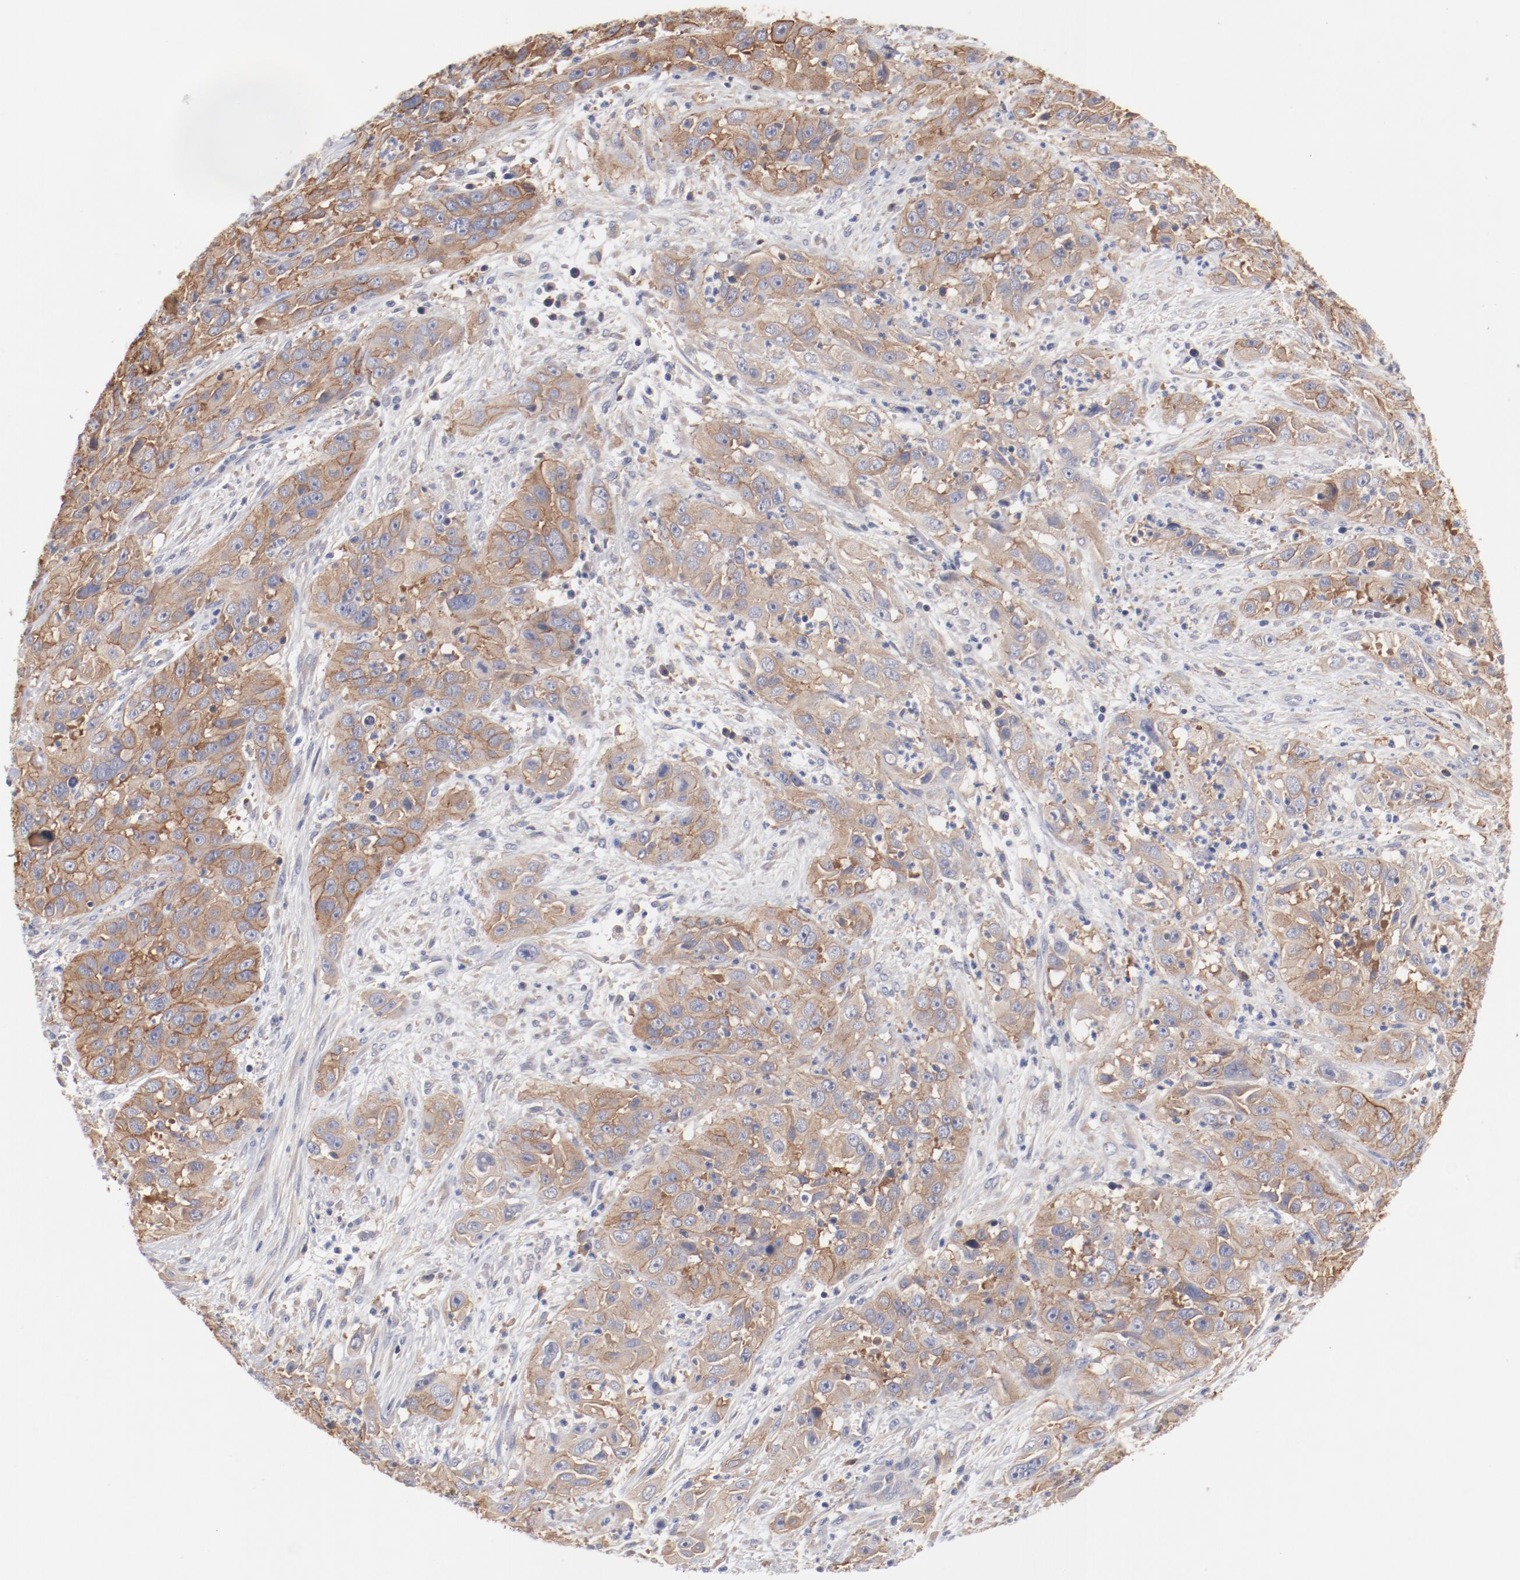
{"staining": {"intensity": "moderate", "quantity": ">75%", "location": "cytoplasmic/membranous"}, "tissue": "cervical cancer", "cell_type": "Tumor cells", "image_type": "cancer", "snomed": [{"axis": "morphology", "description": "Squamous cell carcinoma, NOS"}, {"axis": "topography", "description": "Cervix"}], "caption": "Tumor cells exhibit medium levels of moderate cytoplasmic/membranous expression in approximately >75% of cells in squamous cell carcinoma (cervical).", "gene": "SETD3", "patient": {"sex": "female", "age": 32}}